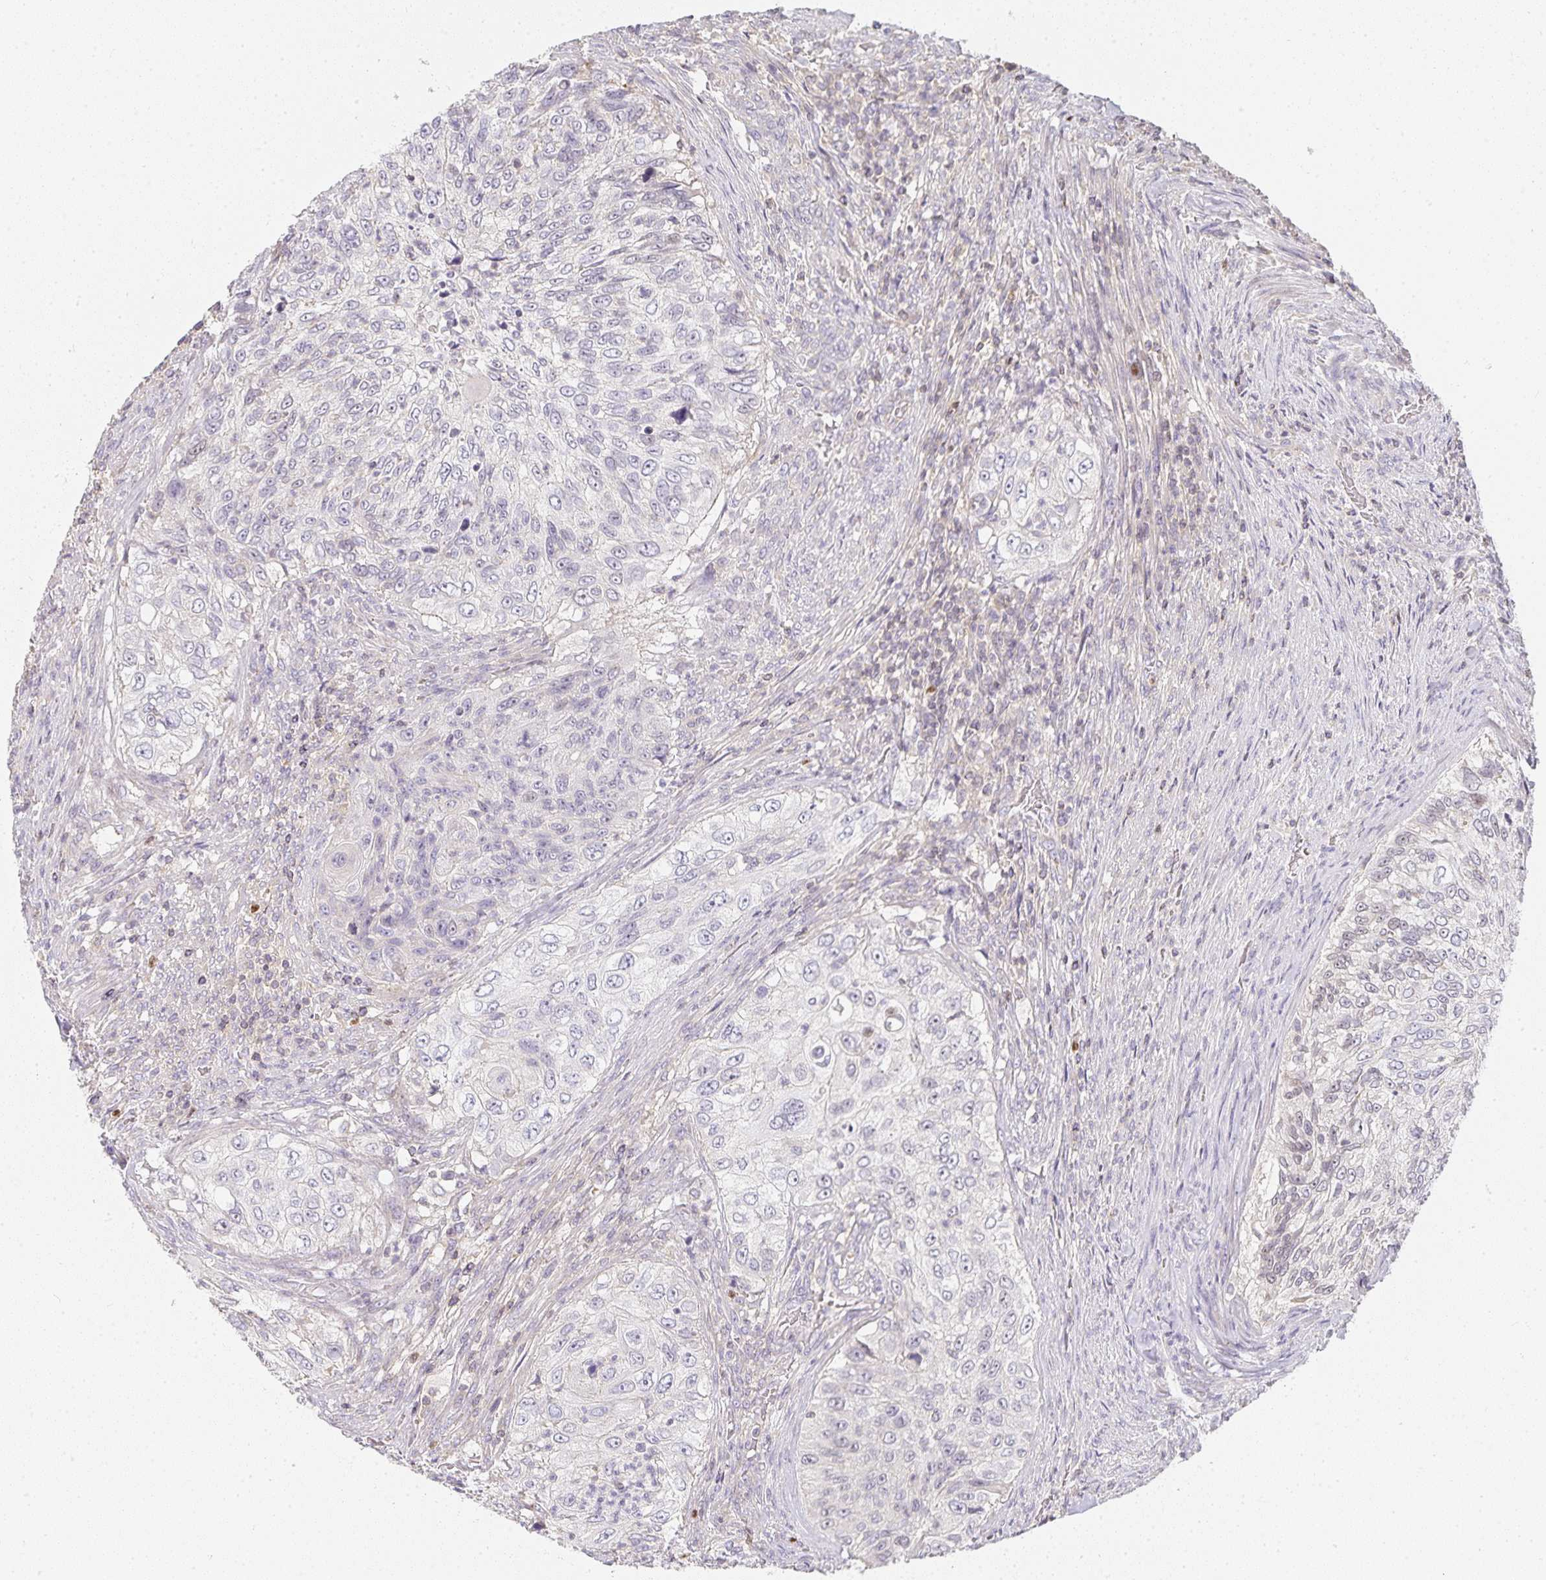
{"staining": {"intensity": "negative", "quantity": "none", "location": "none"}, "tissue": "urothelial cancer", "cell_type": "Tumor cells", "image_type": "cancer", "snomed": [{"axis": "morphology", "description": "Urothelial carcinoma, High grade"}, {"axis": "topography", "description": "Urinary bladder"}], "caption": "Tumor cells show no significant protein positivity in urothelial cancer.", "gene": "GATA3", "patient": {"sex": "female", "age": 60}}